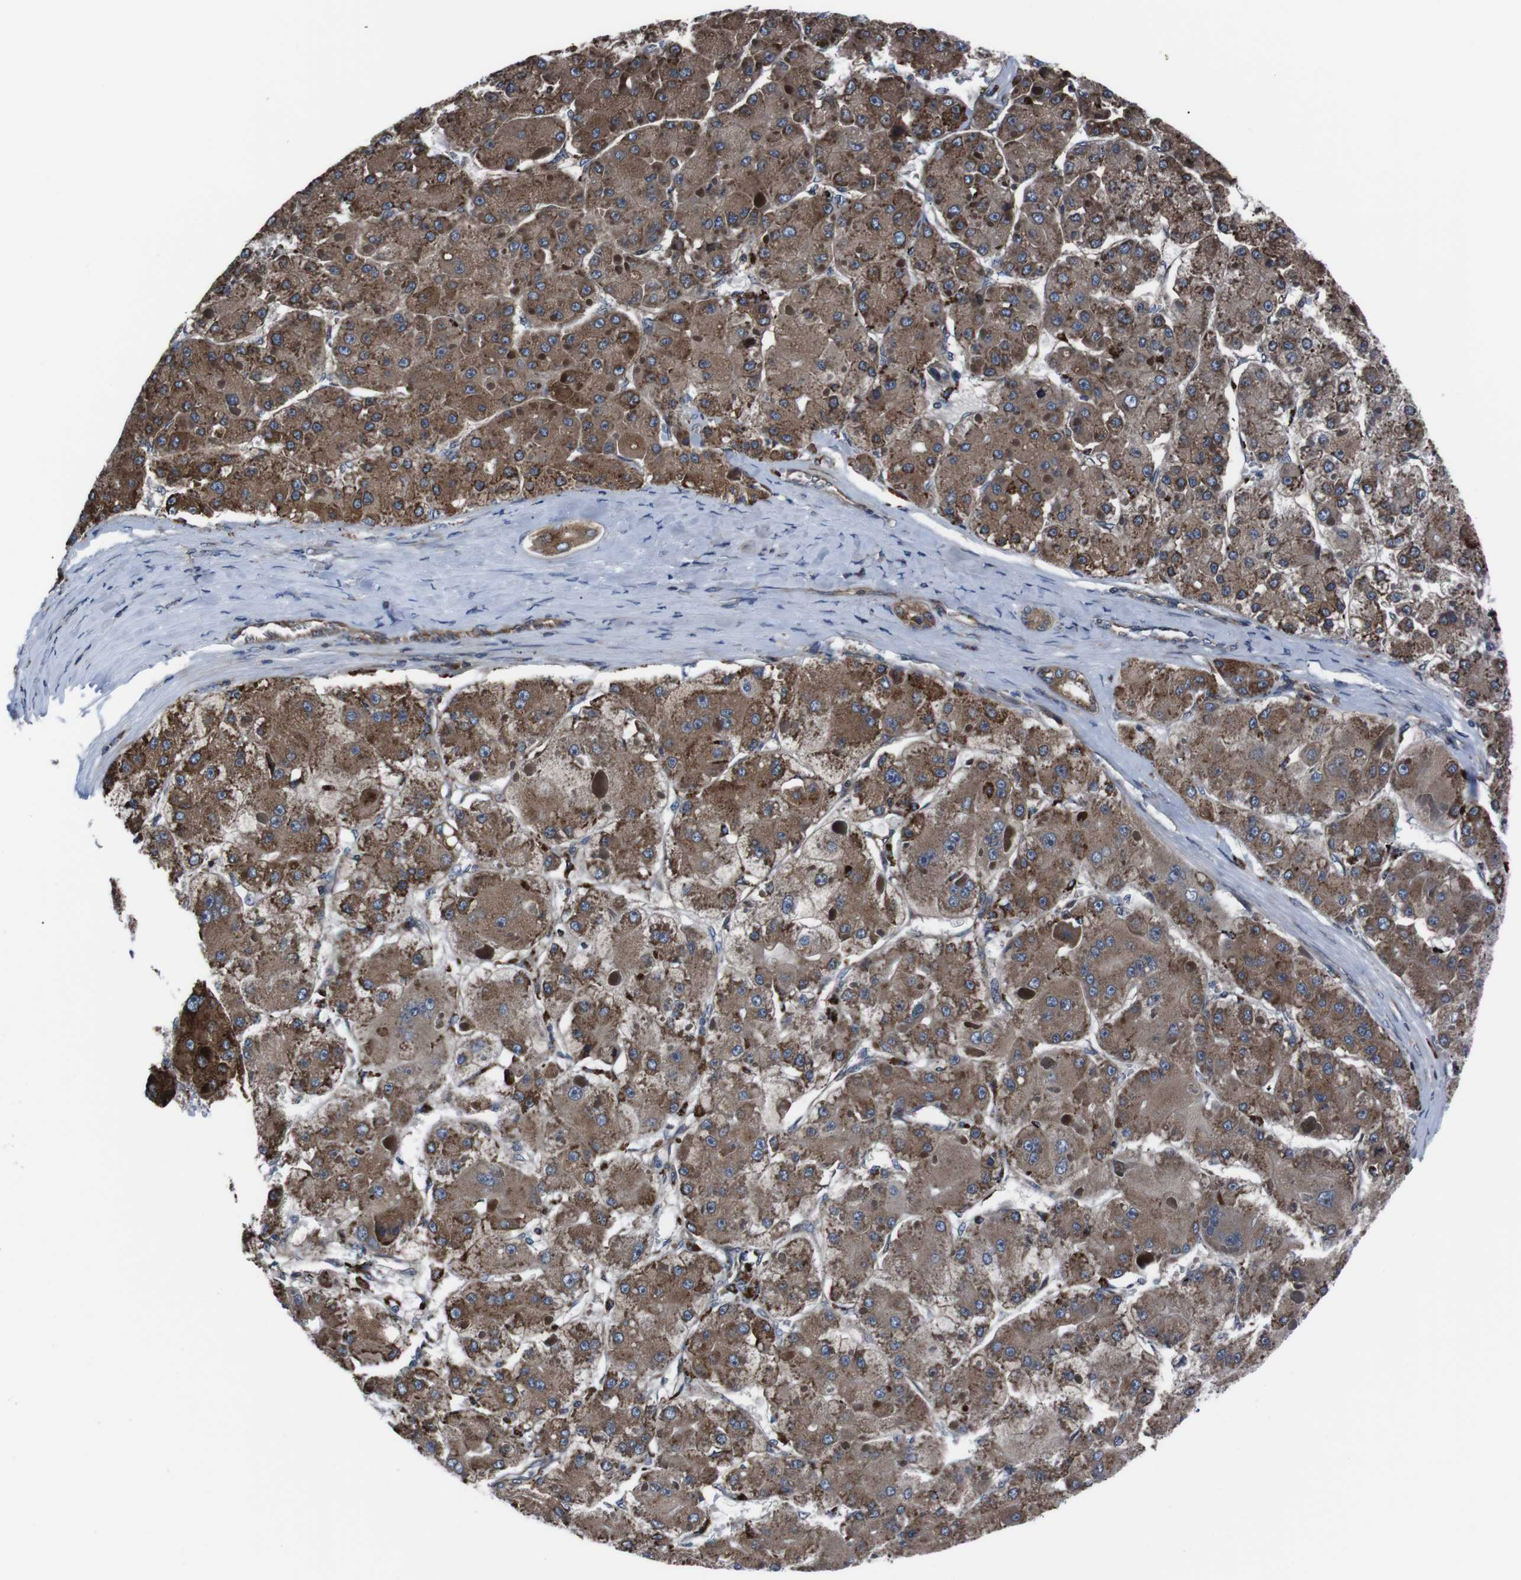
{"staining": {"intensity": "moderate", "quantity": ">75%", "location": "cytoplasmic/membranous"}, "tissue": "liver cancer", "cell_type": "Tumor cells", "image_type": "cancer", "snomed": [{"axis": "morphology", "description": "Carcinoma, Hepatocellular, NOS"}, {"axis": "topography", "description": "Liver"}], "caption": "There is medium levels of moderate cytoplasmic/membranous positivity in tumor cells of hepatocellular carcinoma (liver), as demonstrated by immunohistochemical staining (brown color).", "gene": "EIF4A2", "patient": {"sex": "female", "age": 73}}